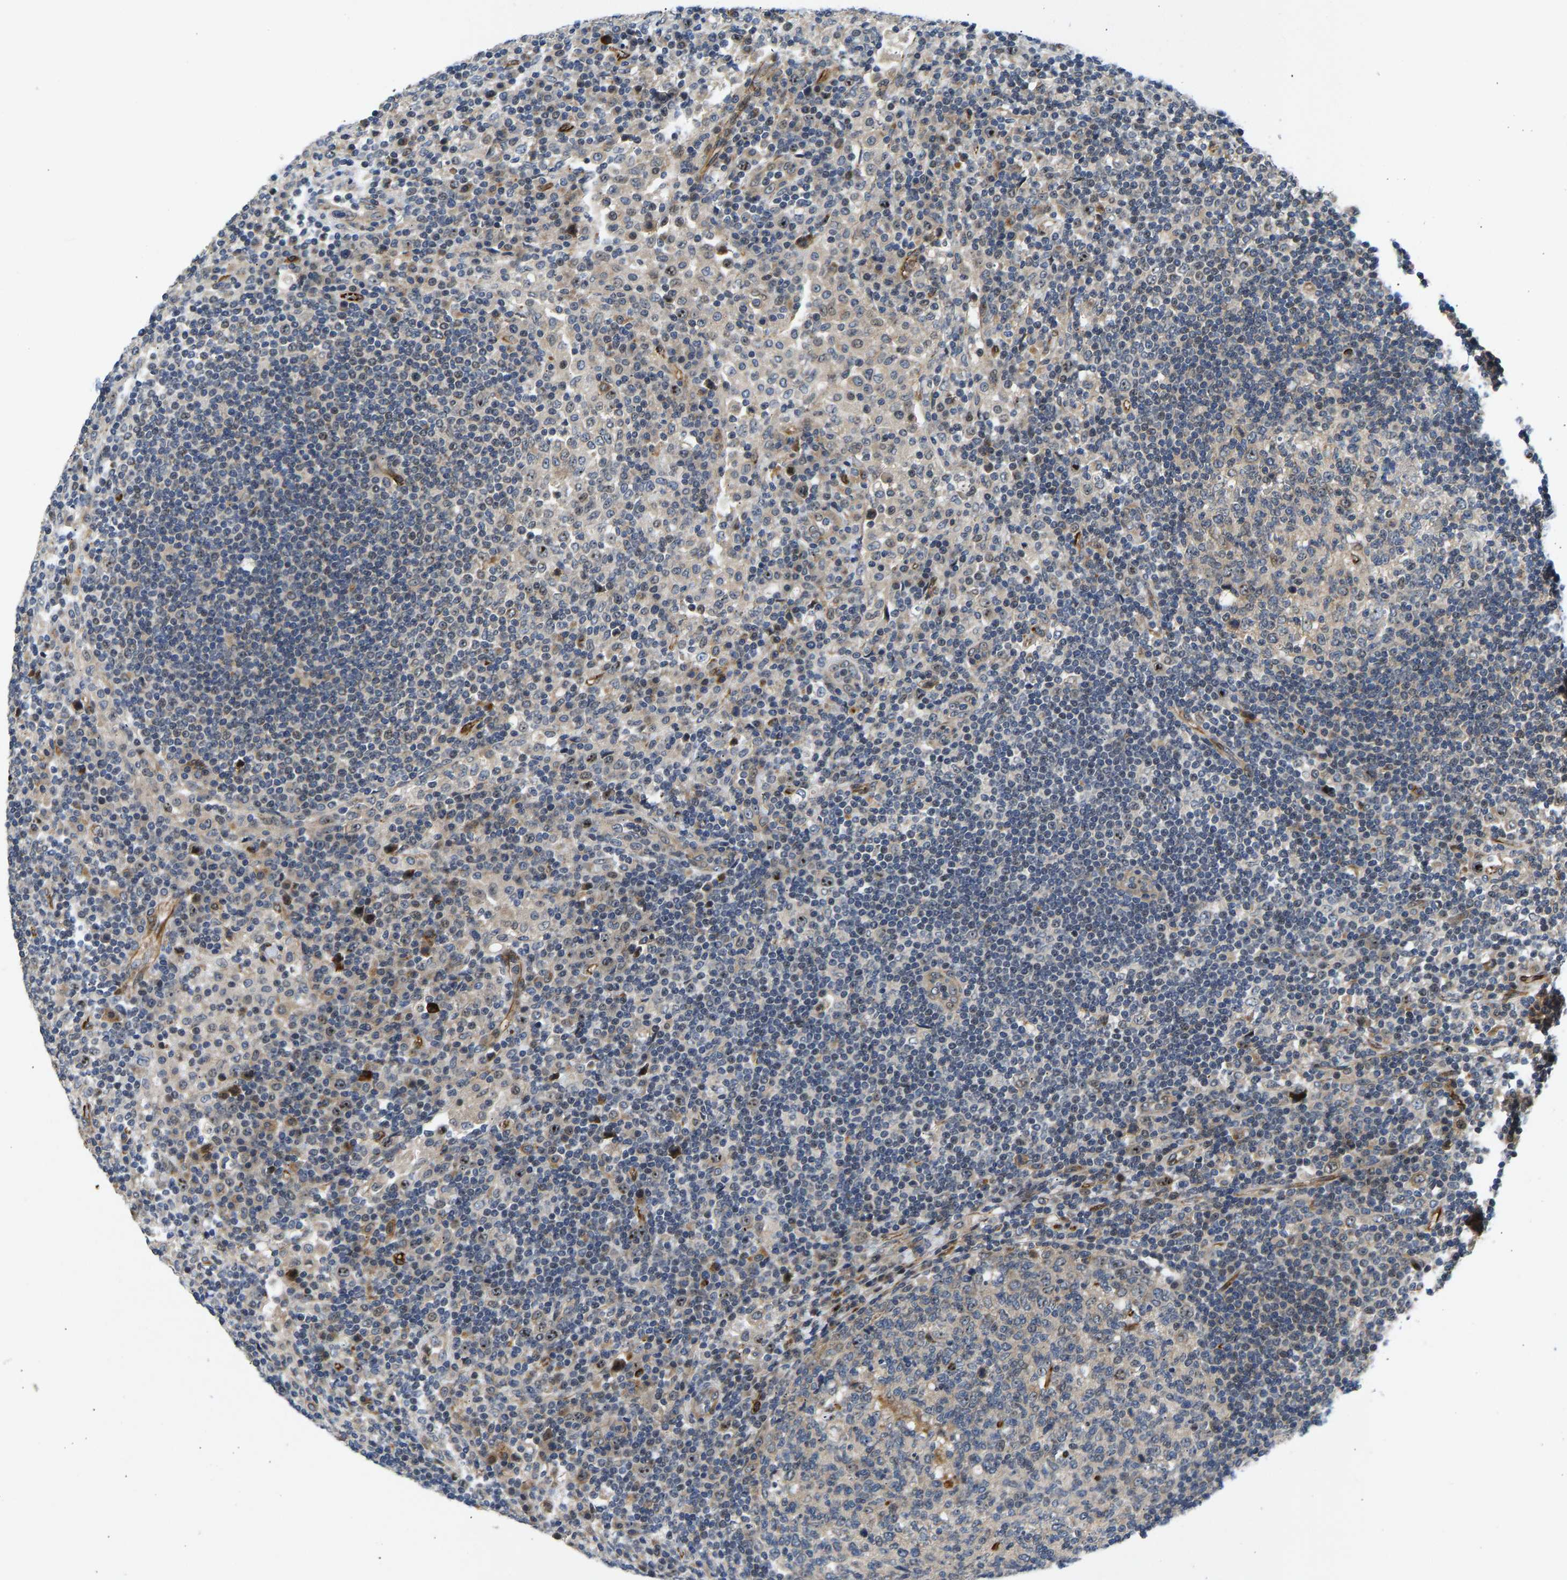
{"staining": {"intensity": "weak", "quantity": "25%-75%", "location": "cytoplasmic/membranous"}, "tissue": "lymph node", "cell_type": "Germinal center cells", "image_type": "normal", "snomed": [{"axis": "morphology", "description": "Normal tissue, NOS"}, {"axis": "topography", "description": "Lymph node"}], "caption": "A high-resolution histopathology image shows immunohistochemistry (IHC) staining of unremarkable lymph node, which exhibits weak cytoplasmic/membranous expression in about 25%-75% of germinal center cells.", "gene": "RESF1", "patient": {"sex": "female", "age": 53}}